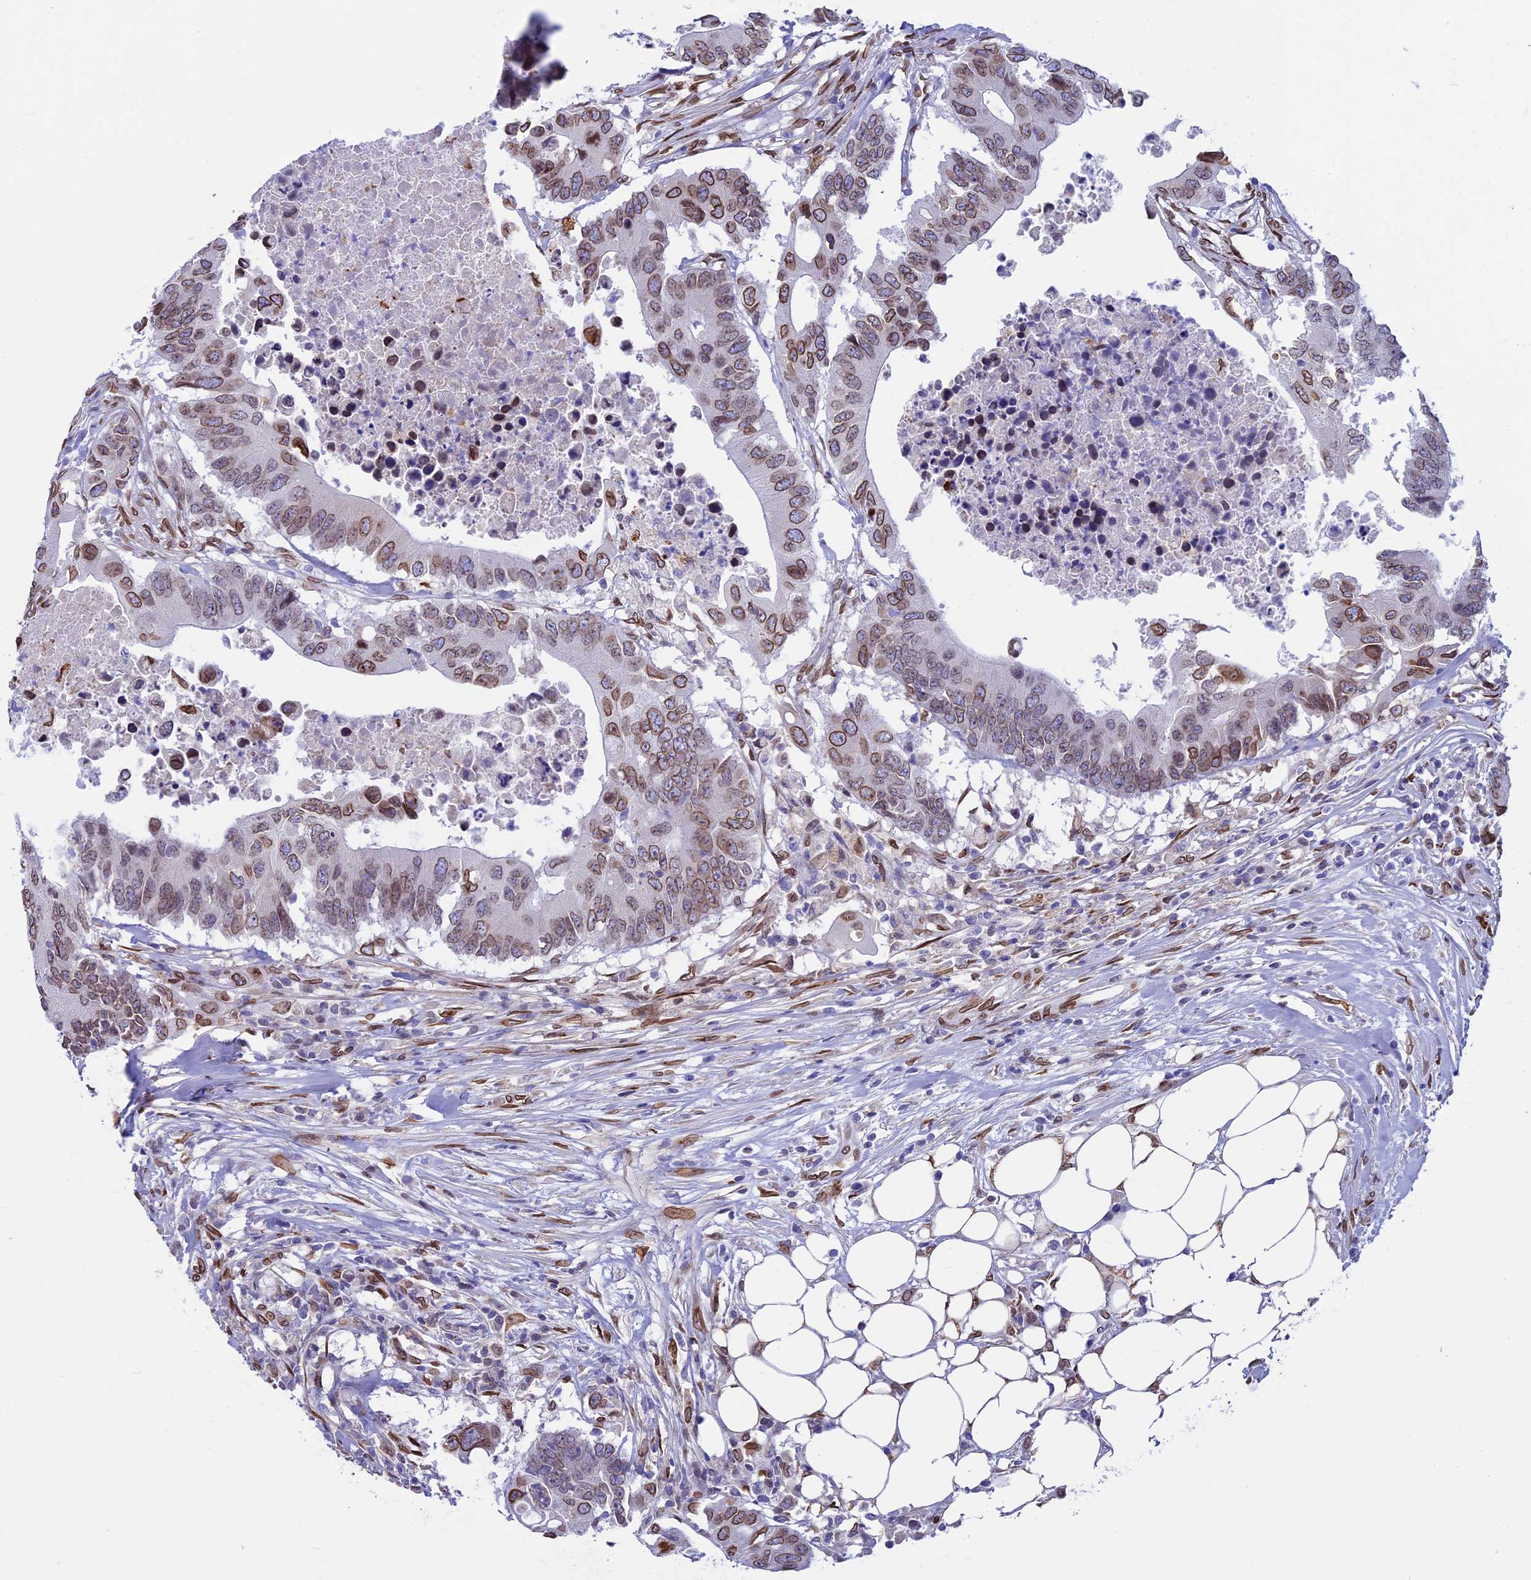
{"staining": {"intensity": "moderate", "quantity": ">75%", "location": "cytoplasmic/membranous,nuclear"}, "tissue": "colorectal cancer", "cell_type": "Tumor cells", "image_type": "cancer", "snomed": [{"axis": "morphology", "description": "Adenocarcinoma, NOS"}, {"axis": "topography", "description": "Colon"}], "caption": "IHC micrograph of neoplastic tissue: colorectal adenocarcinoma stained using immunohistochemistry displays medium levels of moderate protein expression localized specifically in the cytoplasmic/membranous and nuclear of tumor cells, appearing as a cytoplasmic/membranous and nuclear brown color.", "gene": "TMPRSS7", "patient": {"sex": "male", "age": 71}}